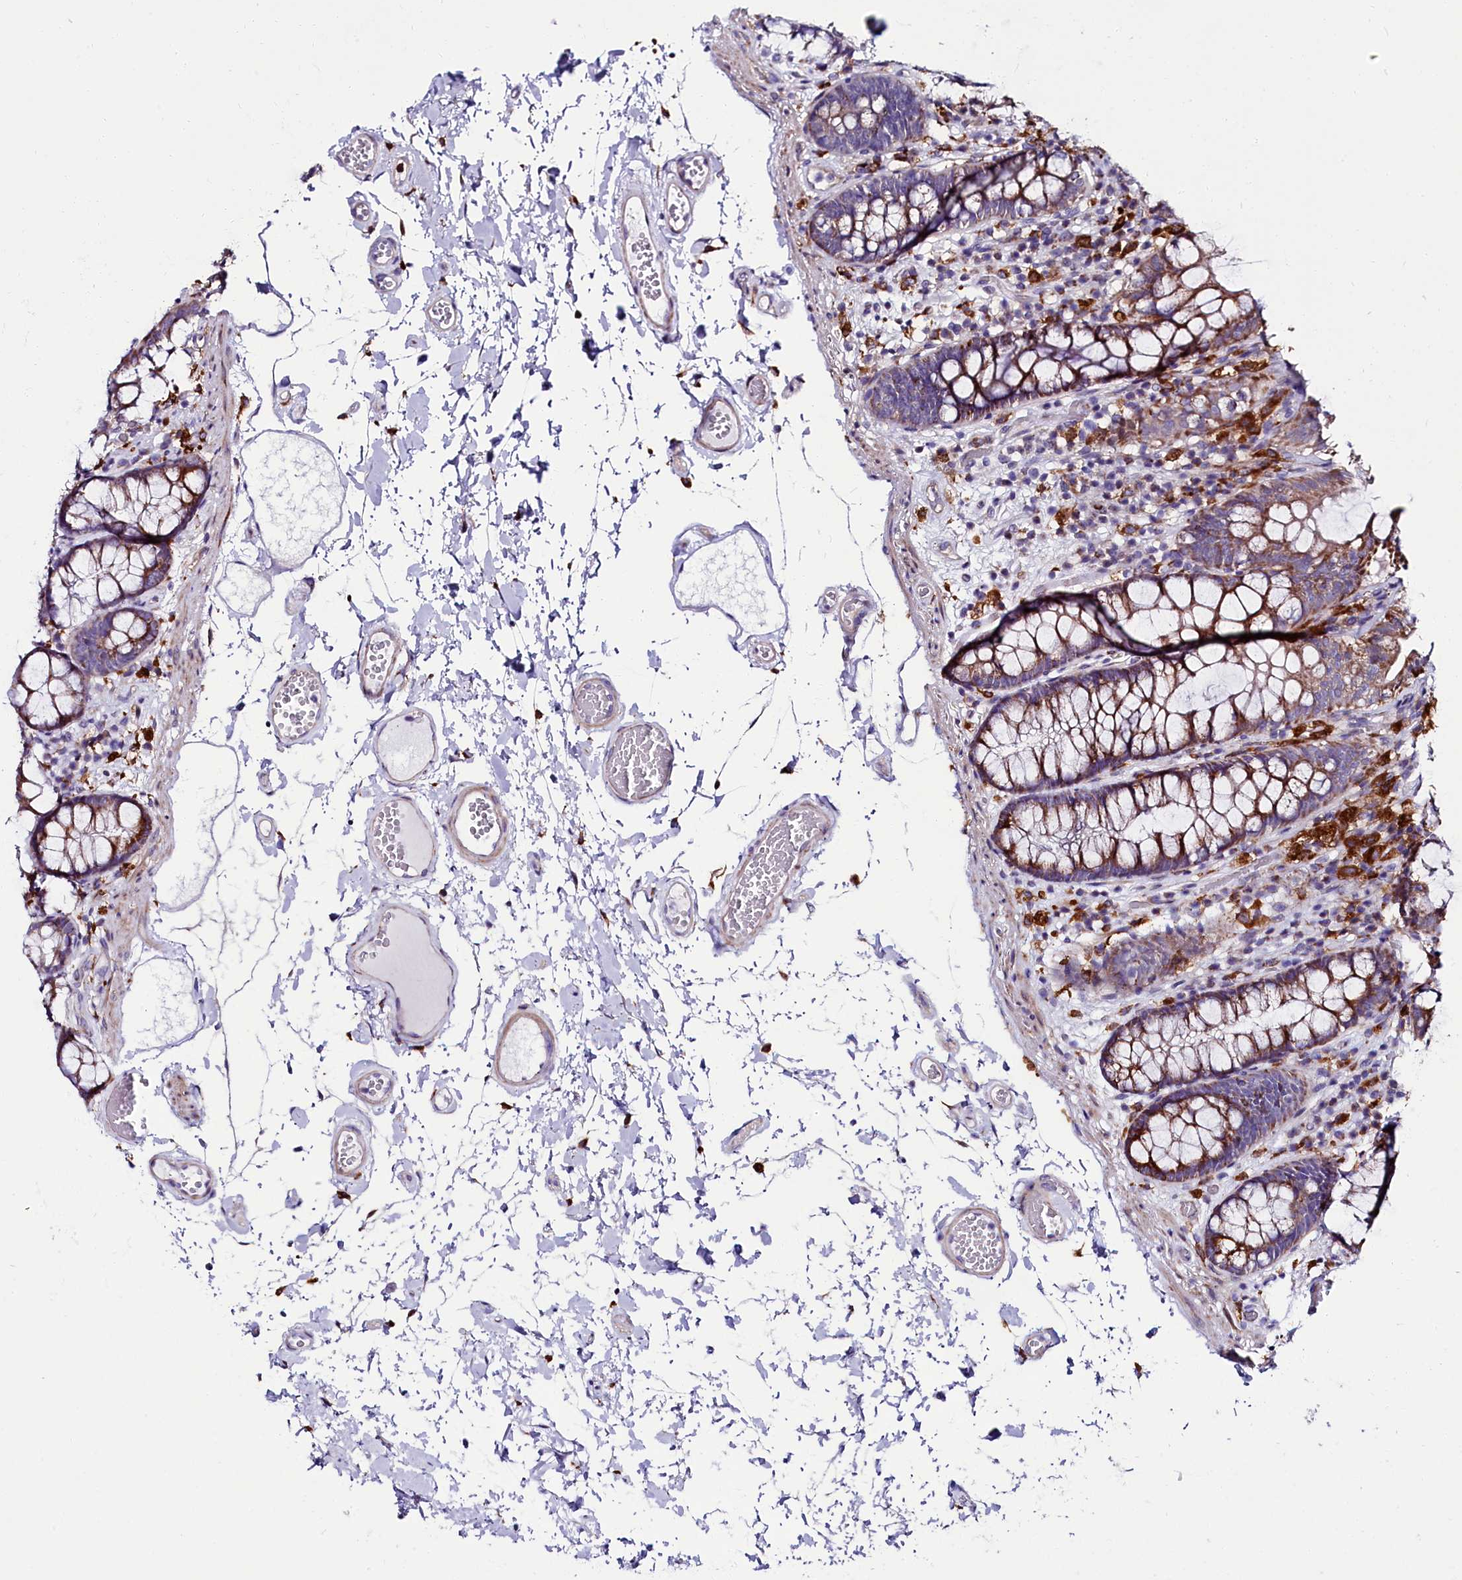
{"staining": {"intensity": "negative", "quantity": "none", "location": "none"}, "tissue": "colon", "cell_type": "Endothelial cells", "image_type": "normal", "snomed": [{"axis": "morphology", "description": "Normal tissue, NOS"}, {"axis": "topography", "description": "Colon"}], "caption": "The photomicrograph reveals no significant expression in endothelial cells of colon. (Stains: DAB immunohistochemistry (IHC) with hematoxylin counter stain, Microscopy: brightfield microscopy at high magnification).", "gene": "IL20RA", "patient": {"sex": "male", "age": 84}}